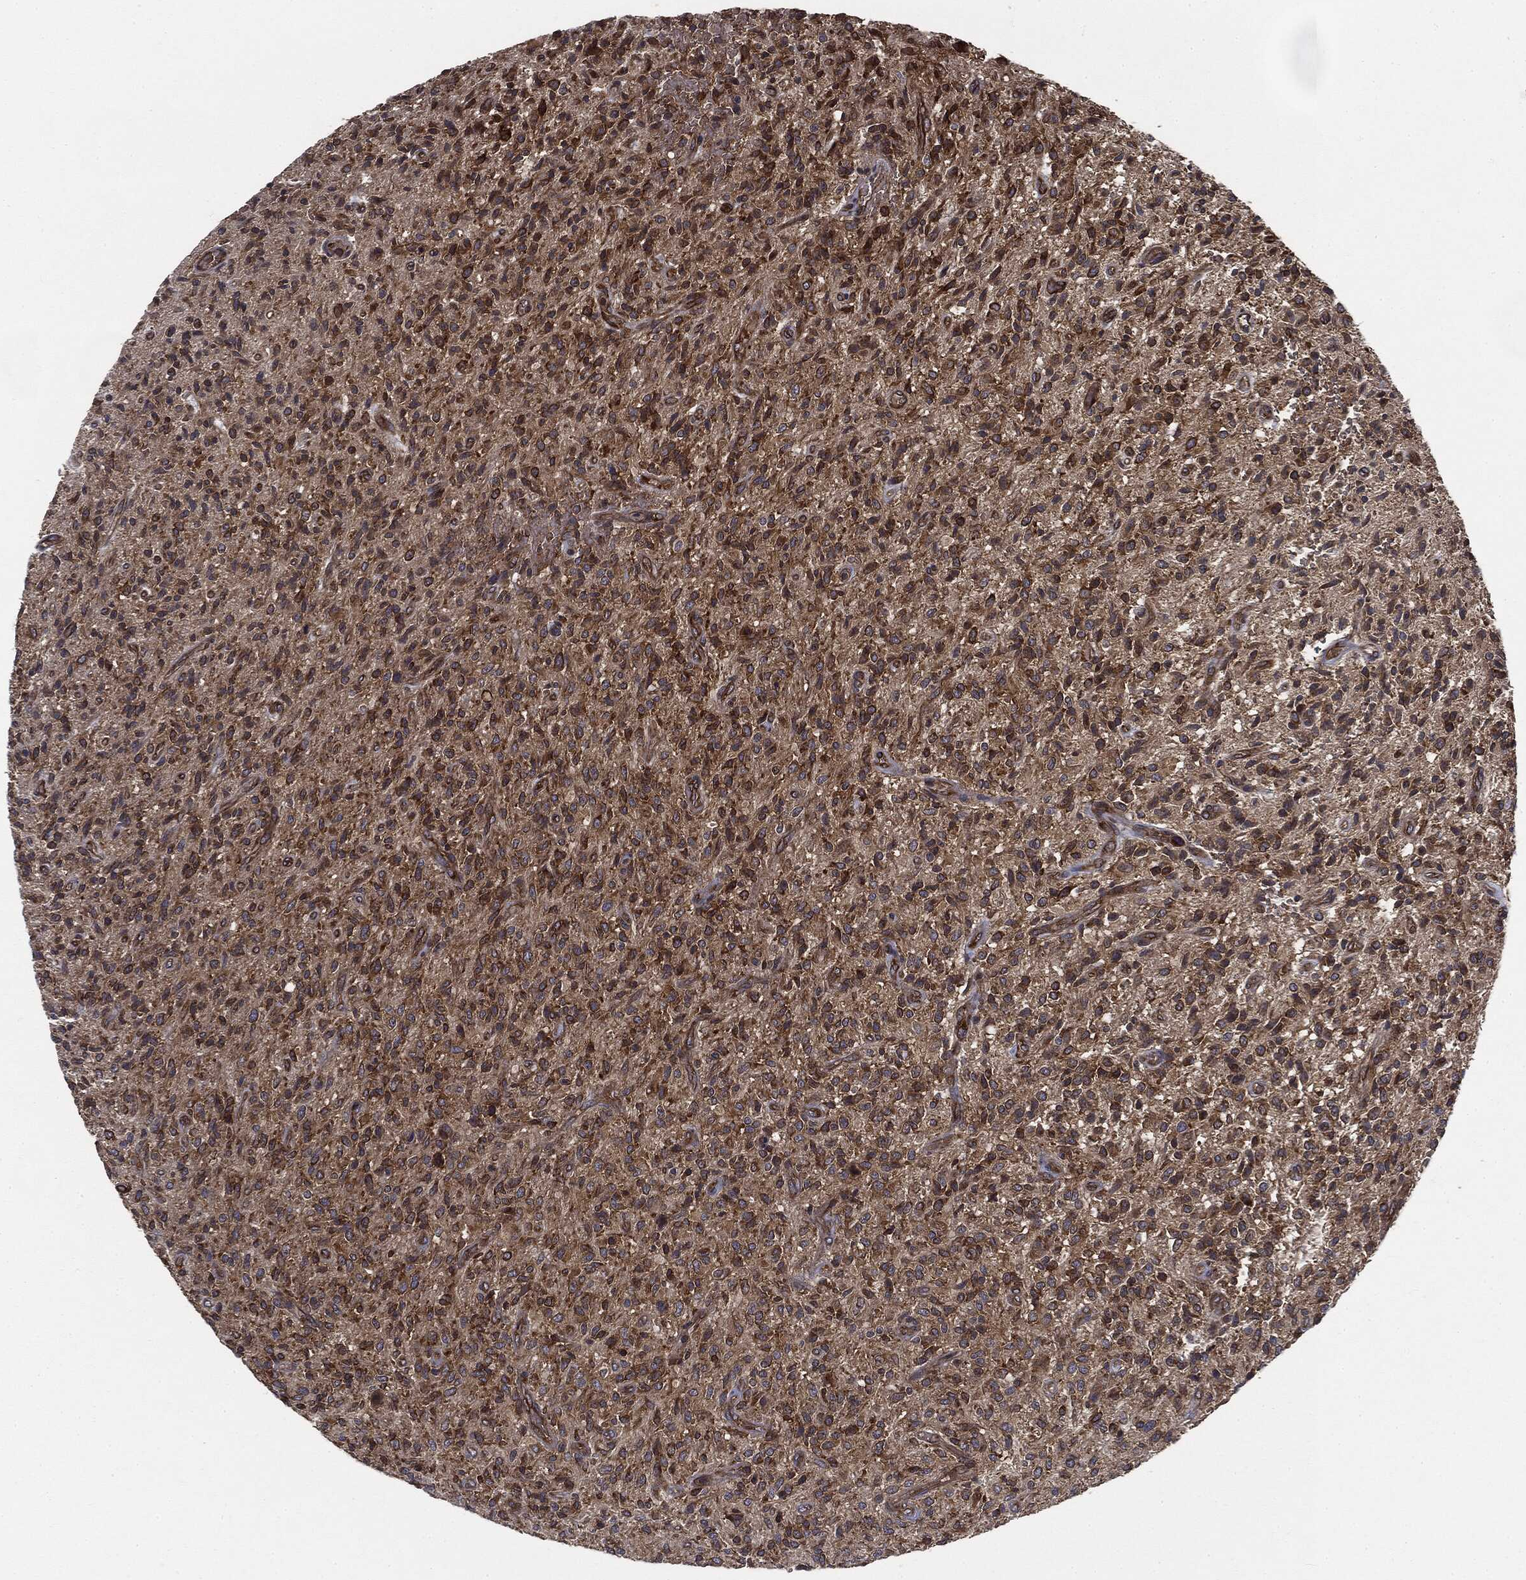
{"staining": {"intensity": "moderate", "quantity": ">75%", "location": "cytoplasmic/membranous"}, "tissue": "glioma", "cell_type": "Tumor cells", "image_type": "cancer", "snomed": [{"axis": "morphology", "description": "Glioma, malignant, High grade"}, {"axis": "topography", "description": "Brain"}], "caption": "Immunohistochemistry photomicrograph of neoplastic tissue: glioma stained using immunohistochemistry reveals medium levels of moderate protein expression localized specifically in the cytoplasmic/membranous of tumor cells, appearing as a cytoplasmic/membranous brown color.", "gene": "EIF2AK2", "patient": {"sex": "male", "age": 64}}